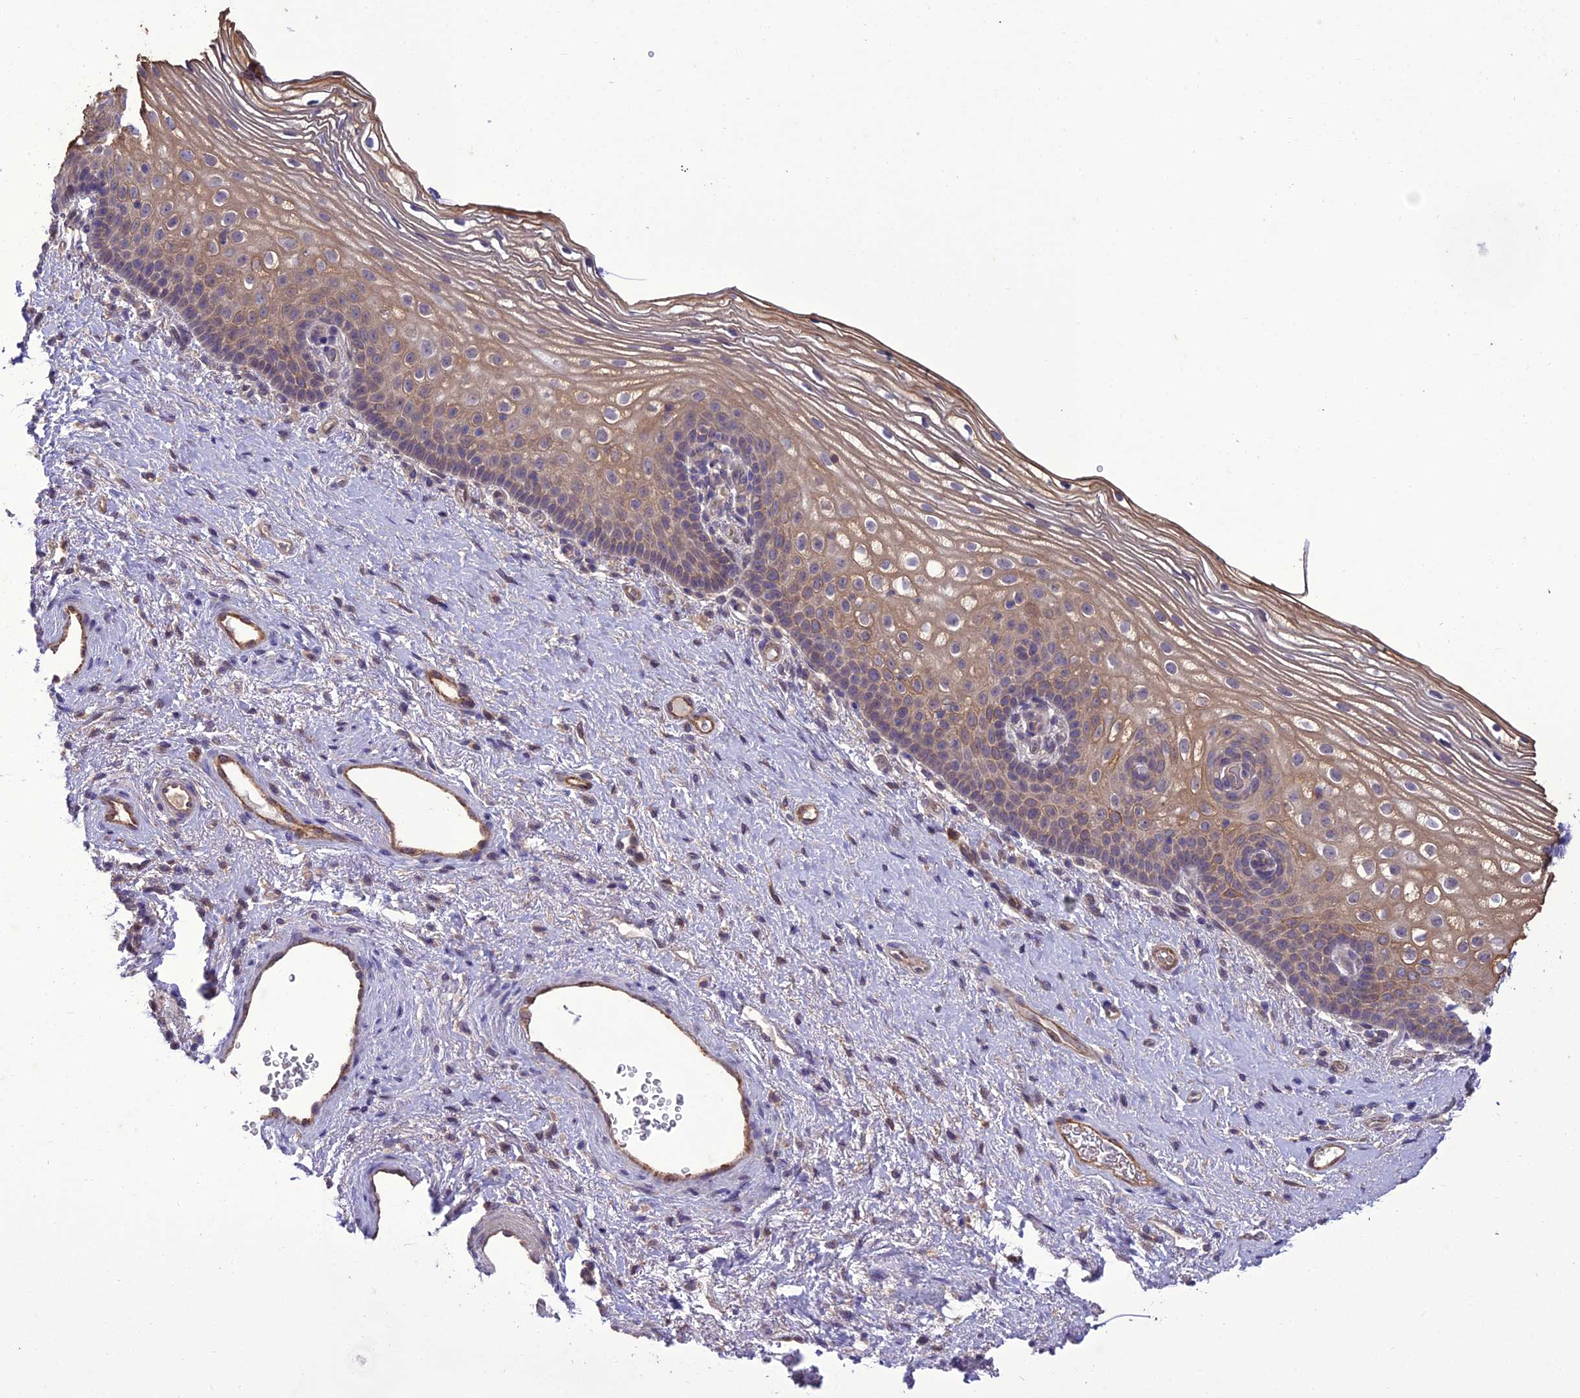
{"staining": {"intensity": "moderate", "quantity": "25%-75%", "location": "cytoplasmic/membranous"}, "tissue": "vagina", "cell_type": "Squamous epithelial cells", "image_type": "normal", "snomed": [{"axis": "morphology", "description": "Normal tissue, NOS"}, {"axis": "topography", "description": "Vagina"}], "caption": "A medium amount of moderate cytoplasmic/membranous staining is identified in approximately 25%-75% of squamous epithelial cells in normal vagina.", "gene": "BORCS6", "patient": {"sex": "female", "age": 60}}